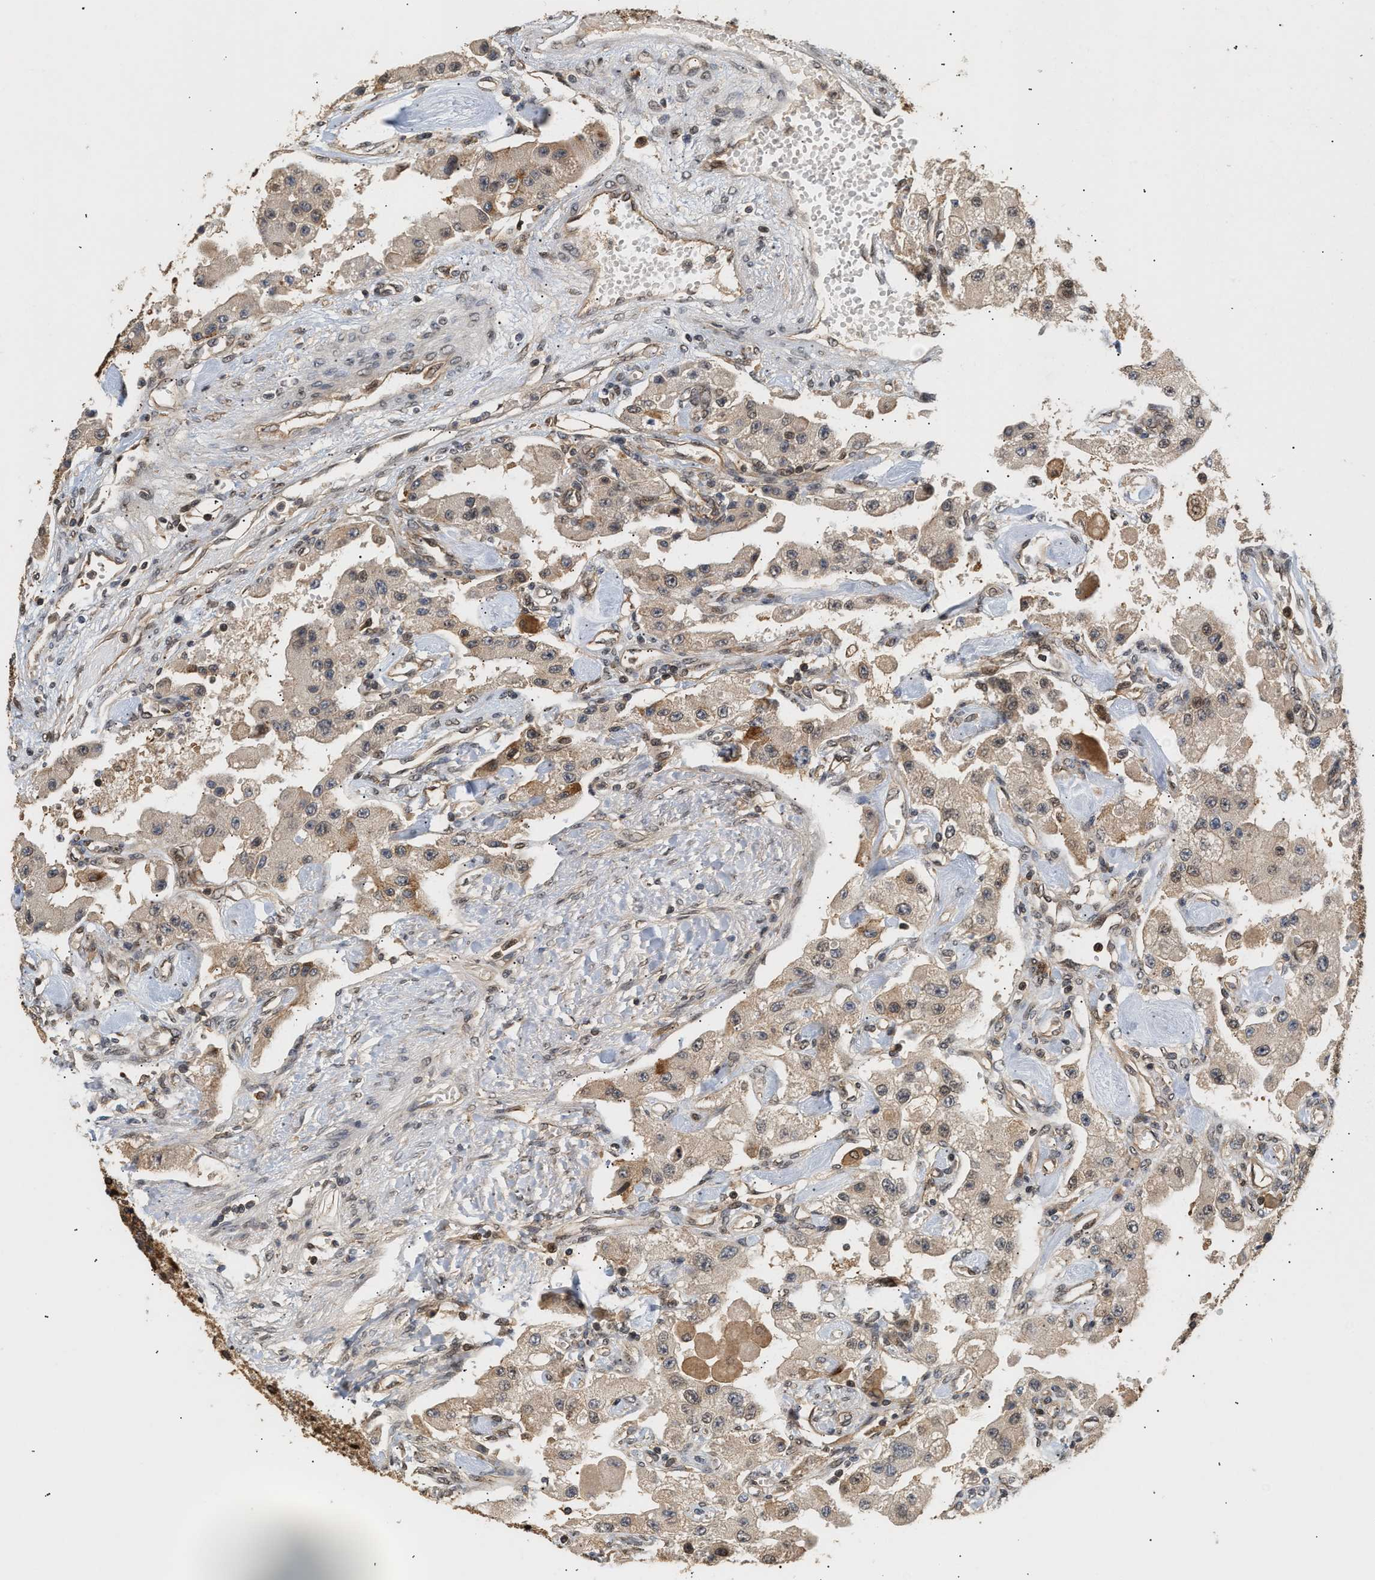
{"staining": {"intensity": "weak", "quantity": ">75%", "location": "cytoplasmic/membranous,nuclear"}, "tissue": "carcinoid", "cell_type": "Tumor cells", "image_type": "cancer", "snomed": [{"axis": "morphology", "description": "Carcinoid, malignant, NOS"}, {"axis": "topography", "description": "Pancreas"}], "caption": "This histopathology image reveals carcinoid stained with immunohistochemistry (IHC) to label a protein in brown. The cytoplasmic/membranous and nuclear of tumor cells show weak positivity for the protein. Nuclei are counter-stained blue.", "gene": "ABHD5", "patient": {"sex": "male", "age": 41}}